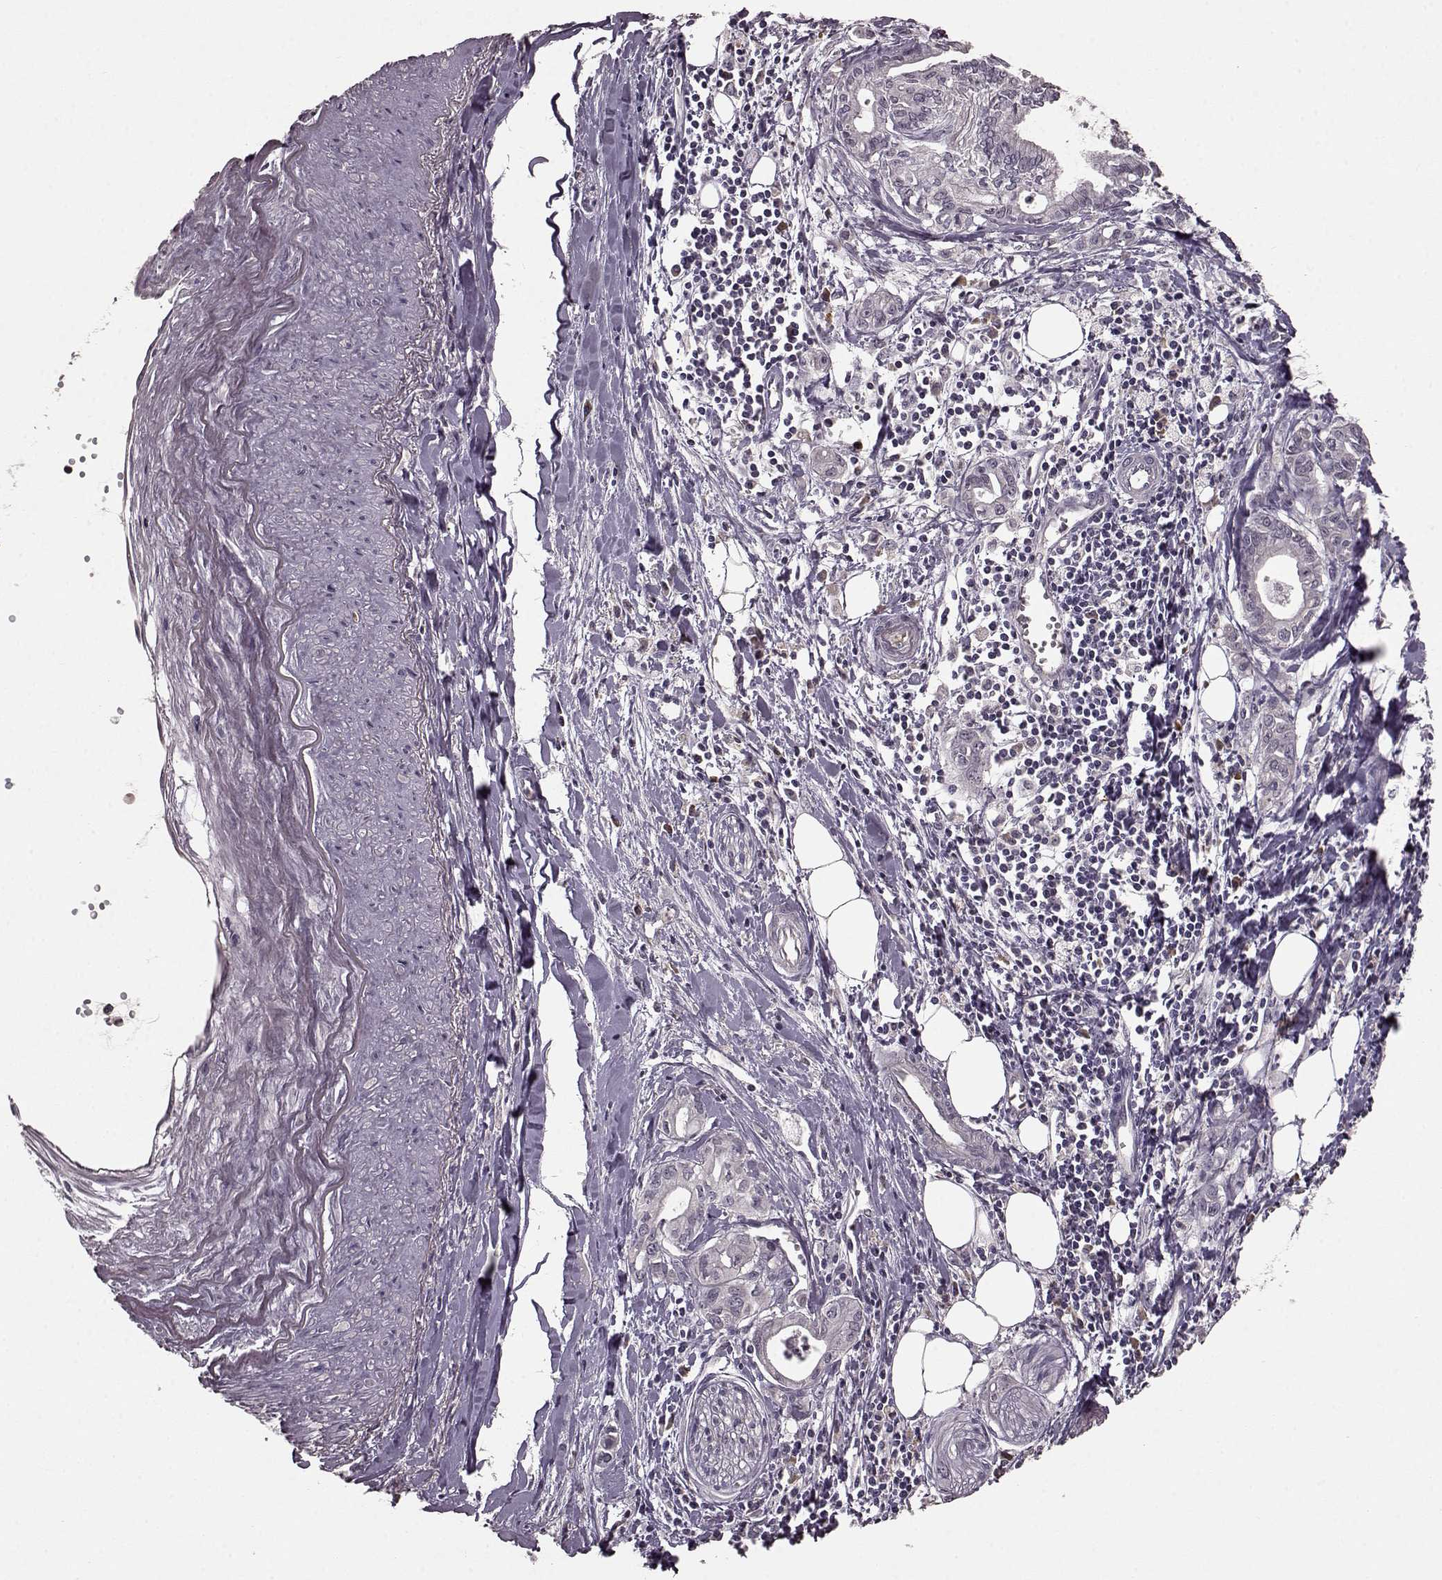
{"staining": {"intensity": "negative", "quantity": "none", "location": "none"}, "tissue": "pancreatic cancer", "cell_type": "Tumor cells", "image_type": "cancer", "snomed": [{"axis": "morphology", "description": "Adenocarcinoma, NOS"}, {"axis": "topography", "description": "Pancreas"}], "caption": "The photomicrograph displays no staining of tumor cells in pancreatic cancer (adenocarcinoma).", "gene": "NRL", "patient": {"sex": "male", "age": 71}}